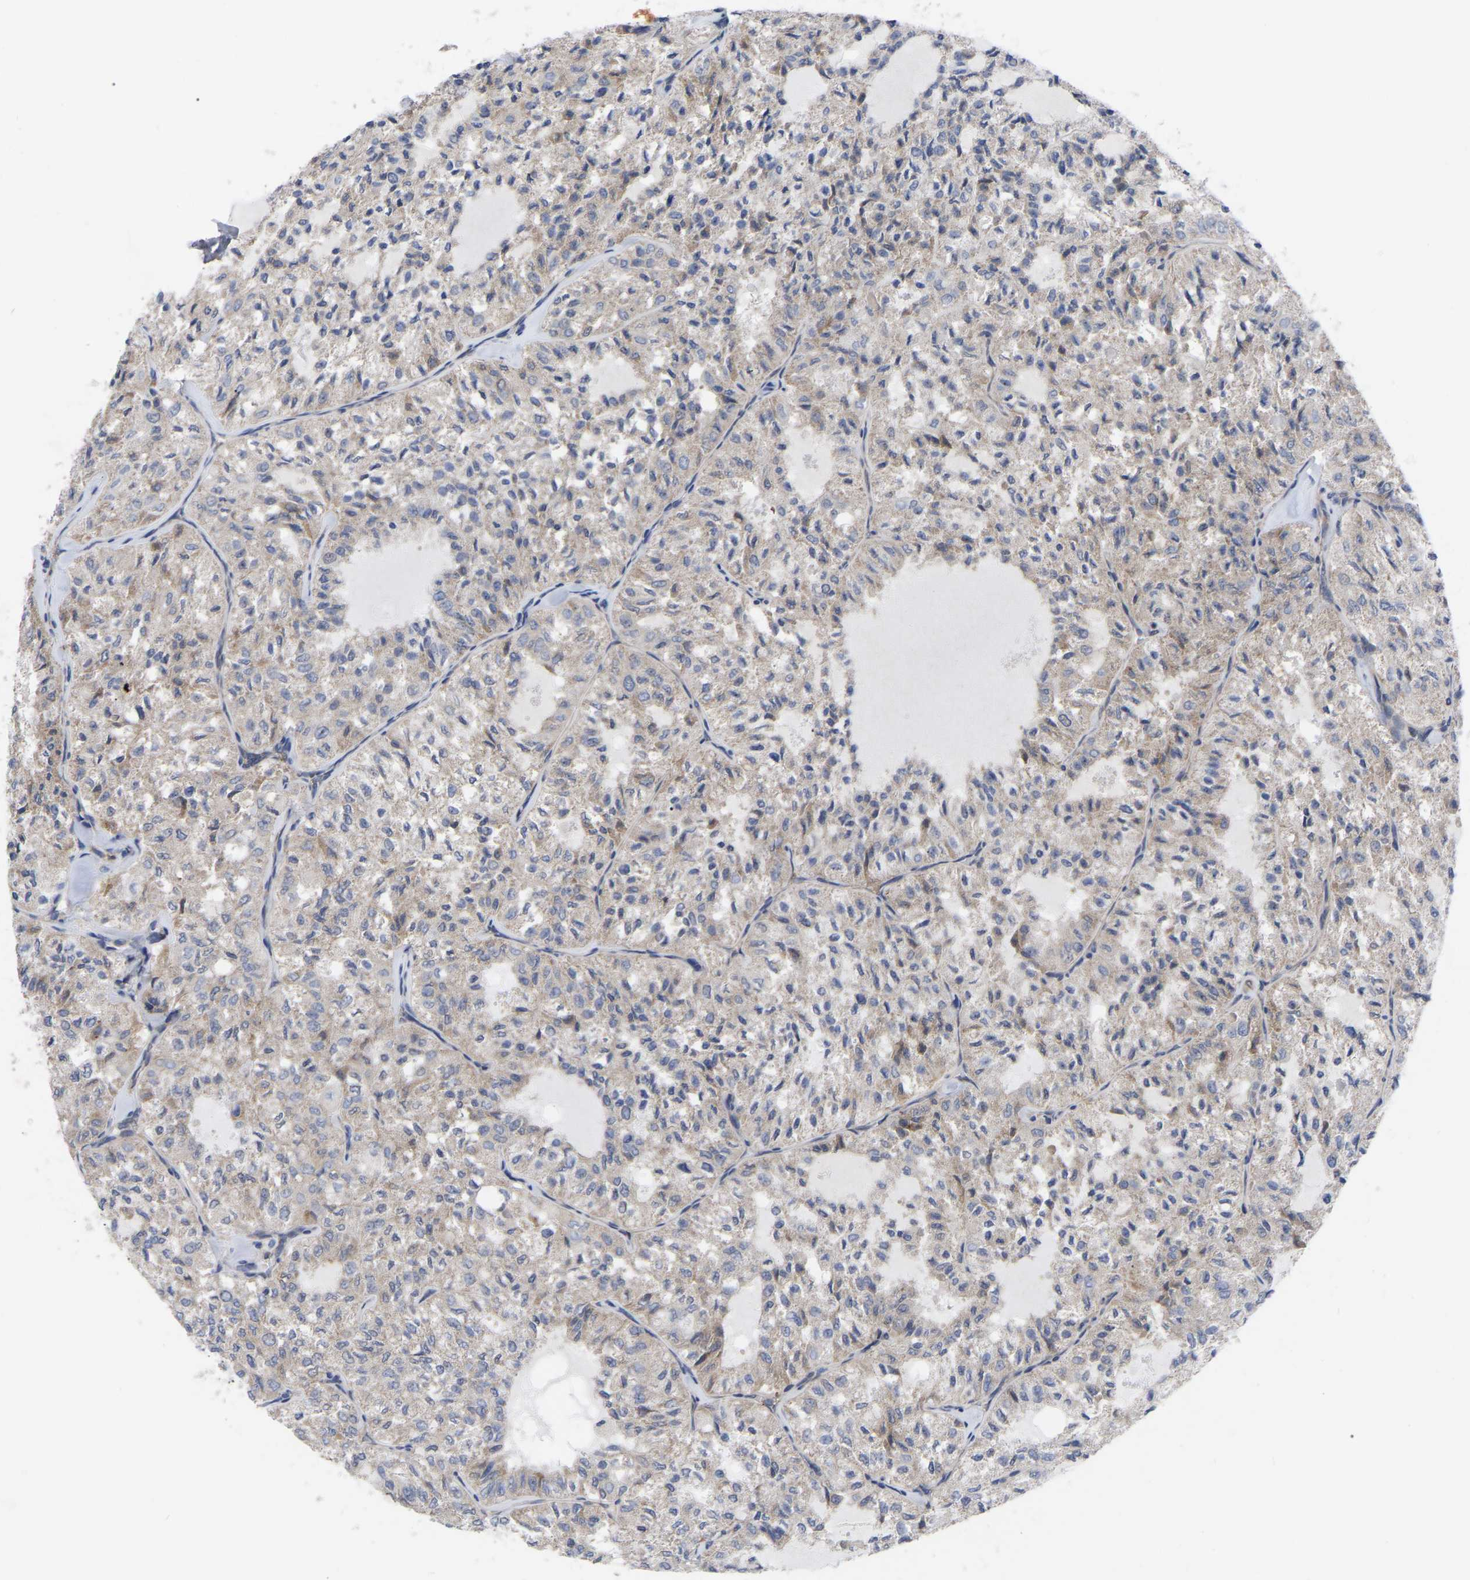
{"staining": {"intensity": "weak", "quantity": "<25%", "location": "cytoplasmic/membranous"}, "tissue": "thyroid cancer", "cell_type": "Tumor cells", "image_type": "cancer", "snomed": [{"axis": "morphology", "description": "Follicular adenoma carcinoma, NOS"}, {"axis": "topography", "description": "Thyroid gland"}], "caption": "Immunohistochemistry (IHC) histopathology image of neoplastic tissue: human thyroid follicular adenoma carcinoma stained with DAB (3,3'-diaminobenzidine) demonstrates no significant protein positivity in tumor cells. (Immunohistochemistry (IHC), brightfield microscopy, high magnification).", "gene": "TCP1", "patient": {"sex": "male", "age": 75}}